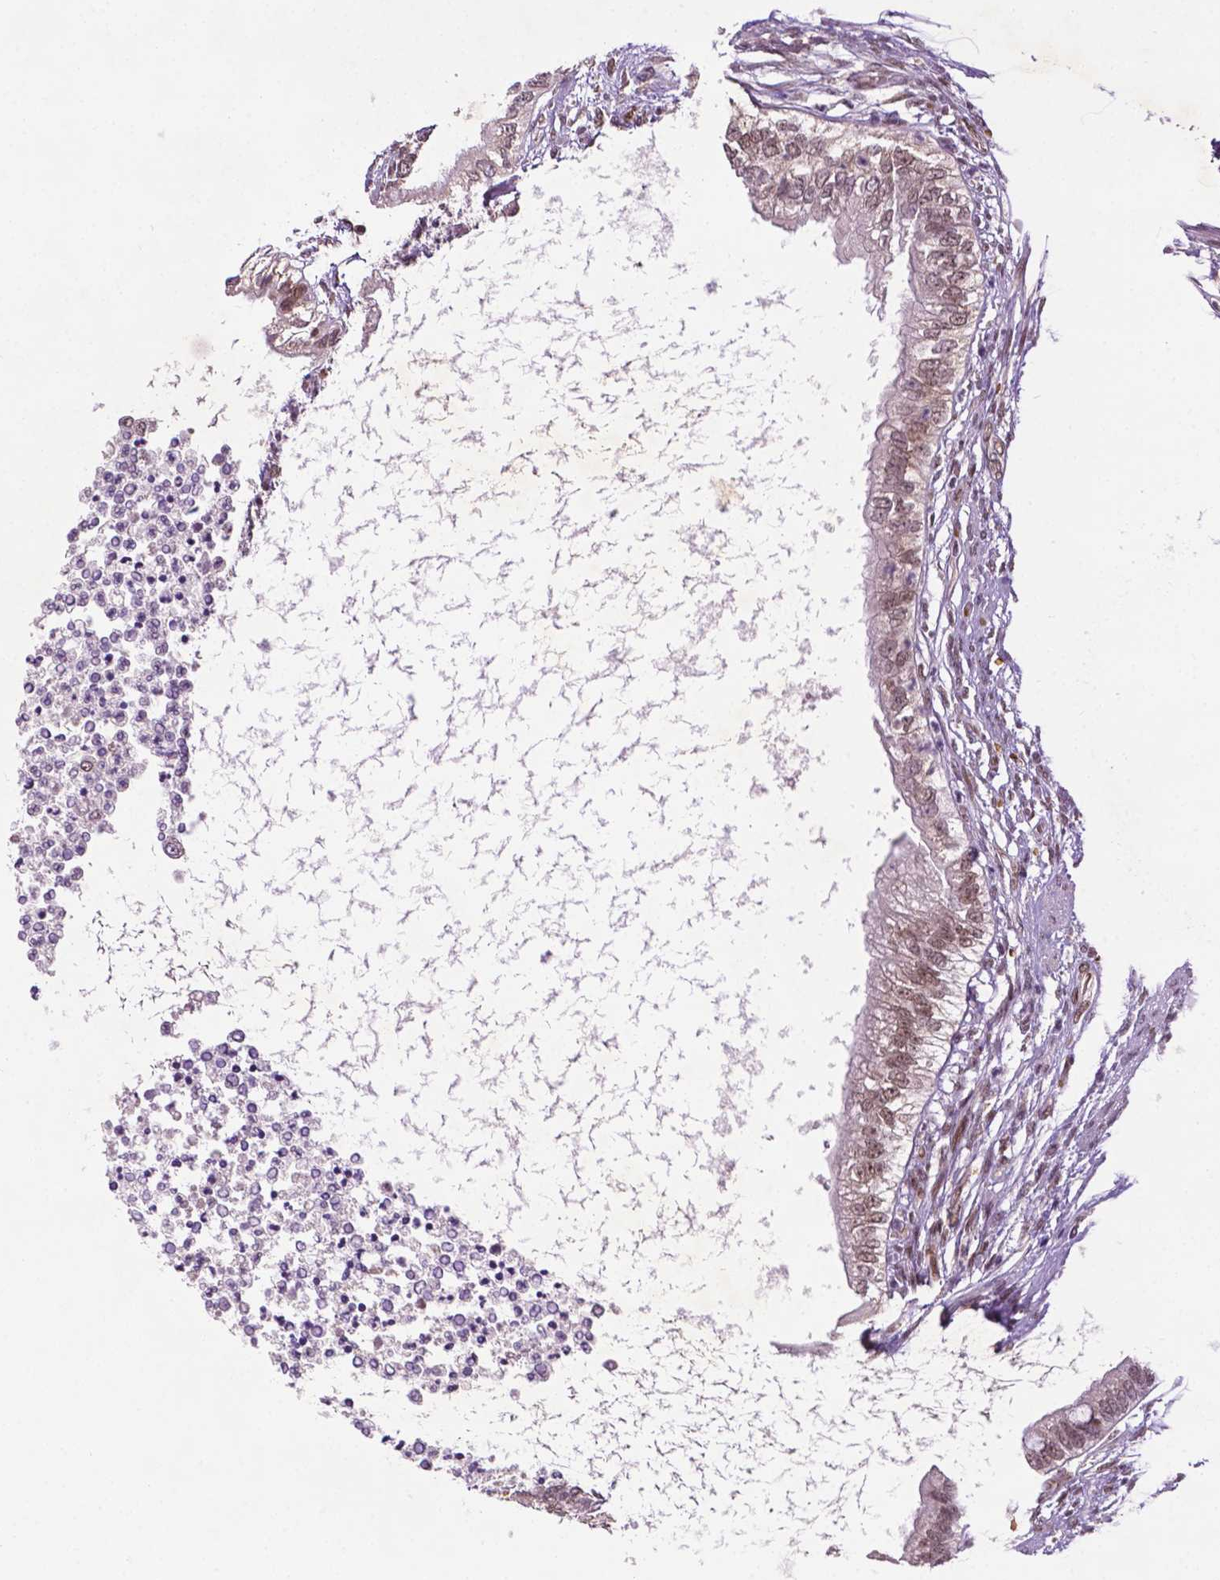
{"staining": {"intensity": "moderate", "quantity": ">75%", "location": "nuclear"}, "tissue": "testis cancer", "cell_type": "Tumor cells", "image_type": "cancer", "snomed": [{"axis": "morphology", "description": "Carcinoma, Embryonal, NOS"}, {"axis": "topography", "description": "Testis"}], "caption": "Embryonal carcinoma (testis) stained for a protein (brown) displays moderate nuclear positive positivity in about >75% of tumor cells.", "gene": "ZNF41", "patient": {"sex": "male", "age": 26}}